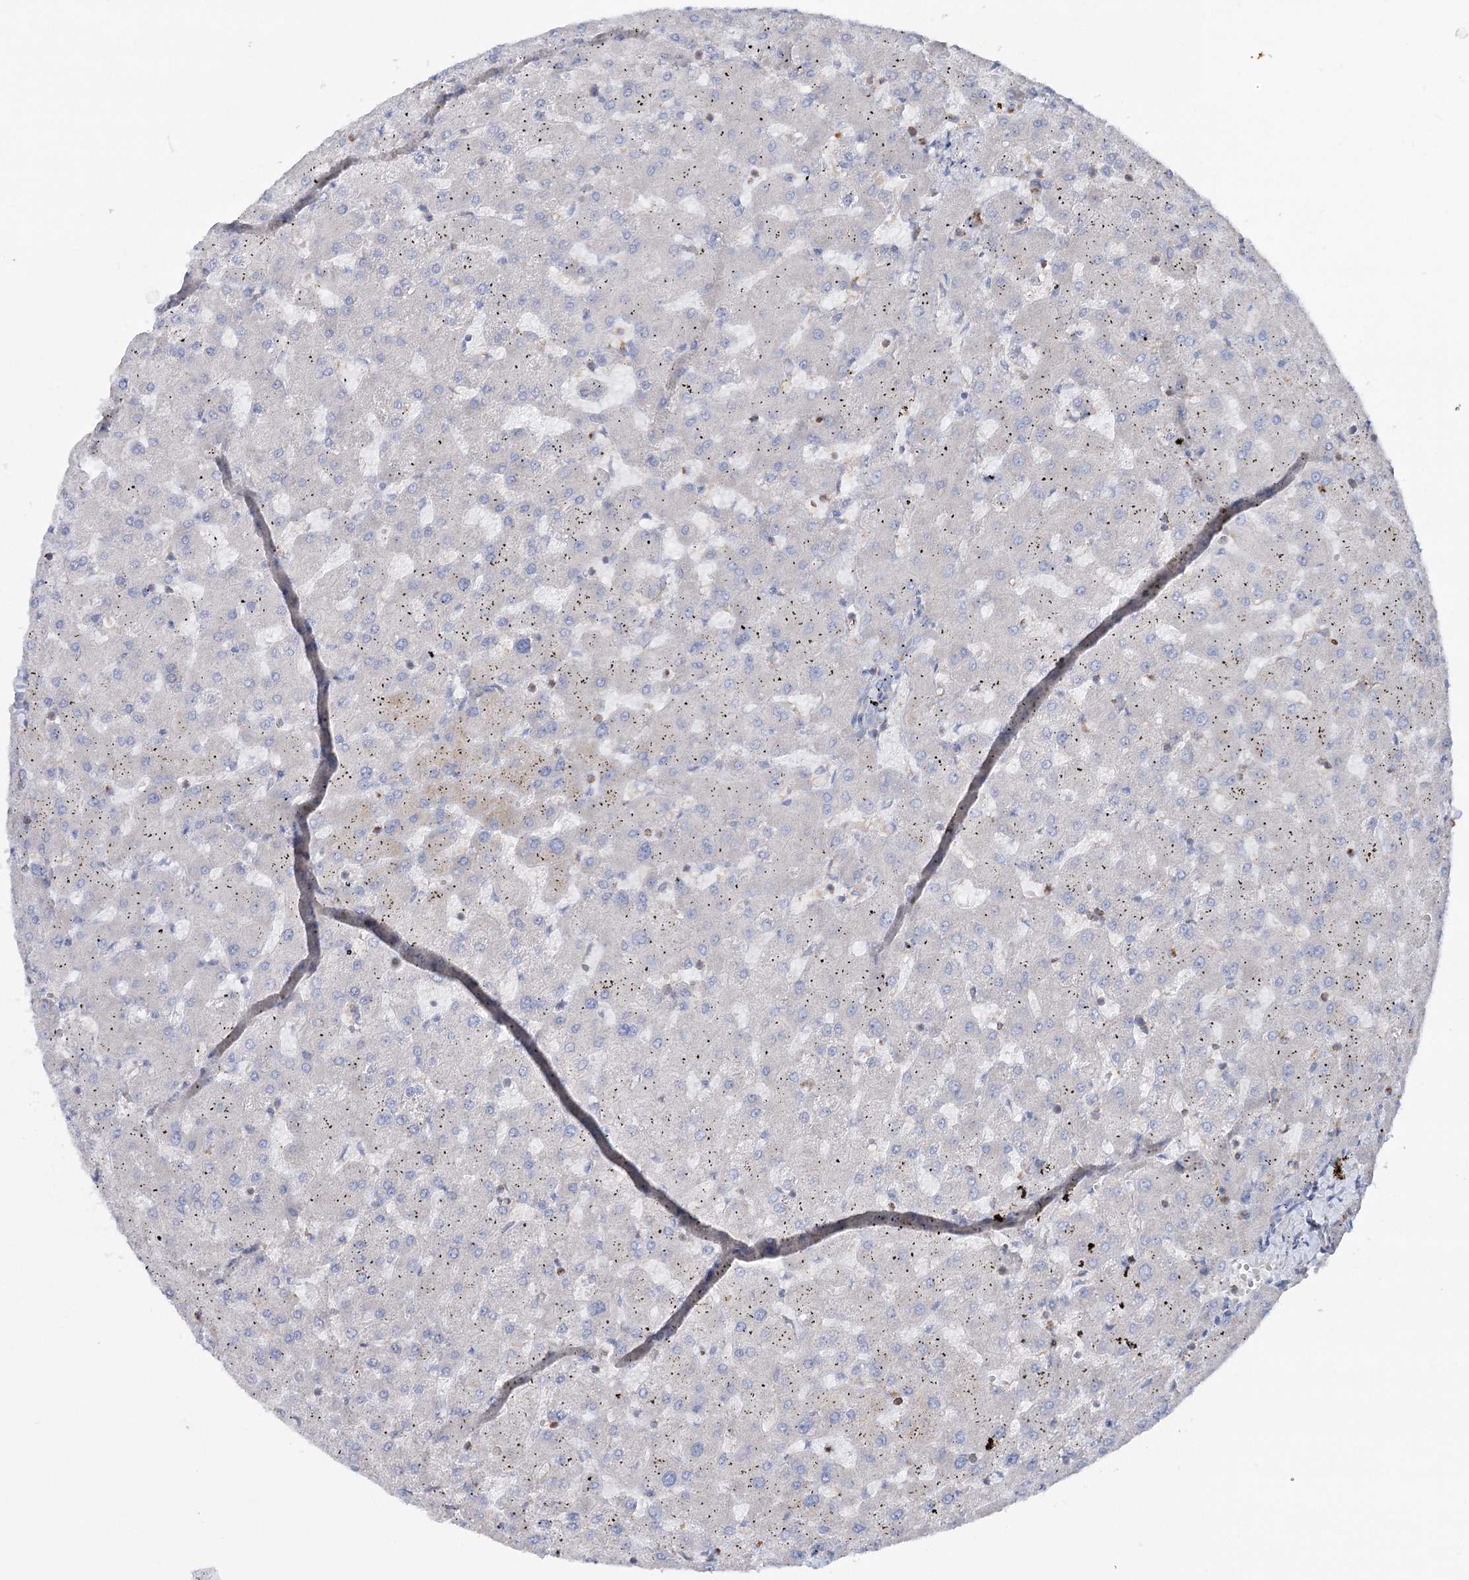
{"staining": {"intensity": "negative", "quantity": "none", "location": "none"}, "tissue": "liver", "cell_type": "Cholangiocytes", "image_type": "normal", "snomed": [{"axis": "morphology", "description": "Normal tissue, NOS"}, {"axis": "topography", "description": "Liver"}], "caption": "DAB immunohistochemical staining of normal liver reveals no significant expression in cholangiocytes. (DAB immunohistochemistry visualized using brightfield microscopy, high magnification).", "gene": "LARP1B", "patient": {"sex": "female", "age": 63}}